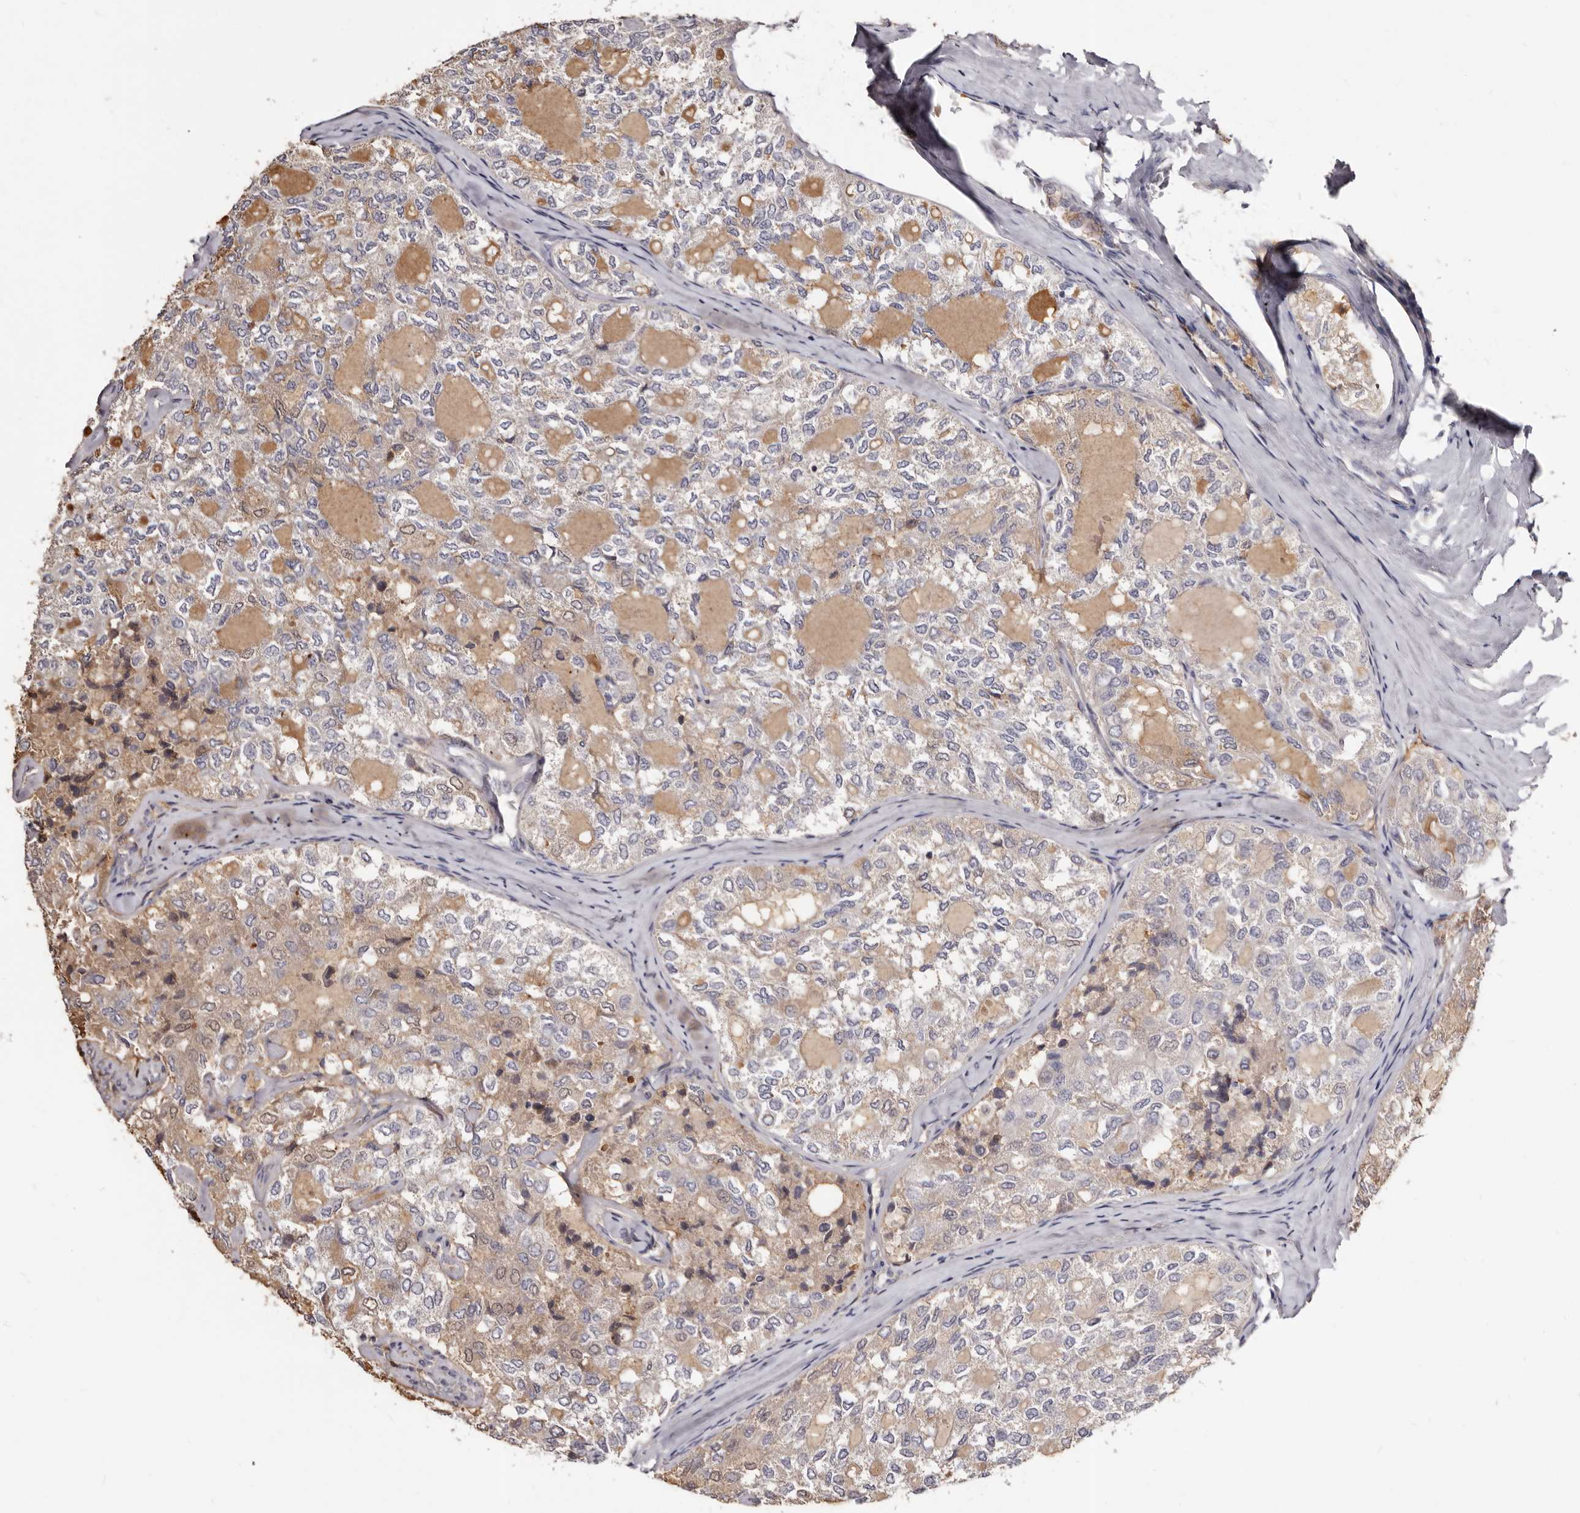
{"staining": {"intensity": "negative", "quantity": "none", "location": "none"}, "tissue": "thyroid cancer", "cell_type": "Tumor cells", "image_type": "cancer", "snomed": [{"axis": "morphology", "description": "Follicular adenoma carcinoma, NOS"}, {"axis": "topography", "description": "Thyroid gland"}], "caption": "A micrograph of human thyroid follicular adenoma carcinoma is negative for staining in tumor cells.", "gene": "PTAFR", "patient": {"sex": "male", "age": 75}}